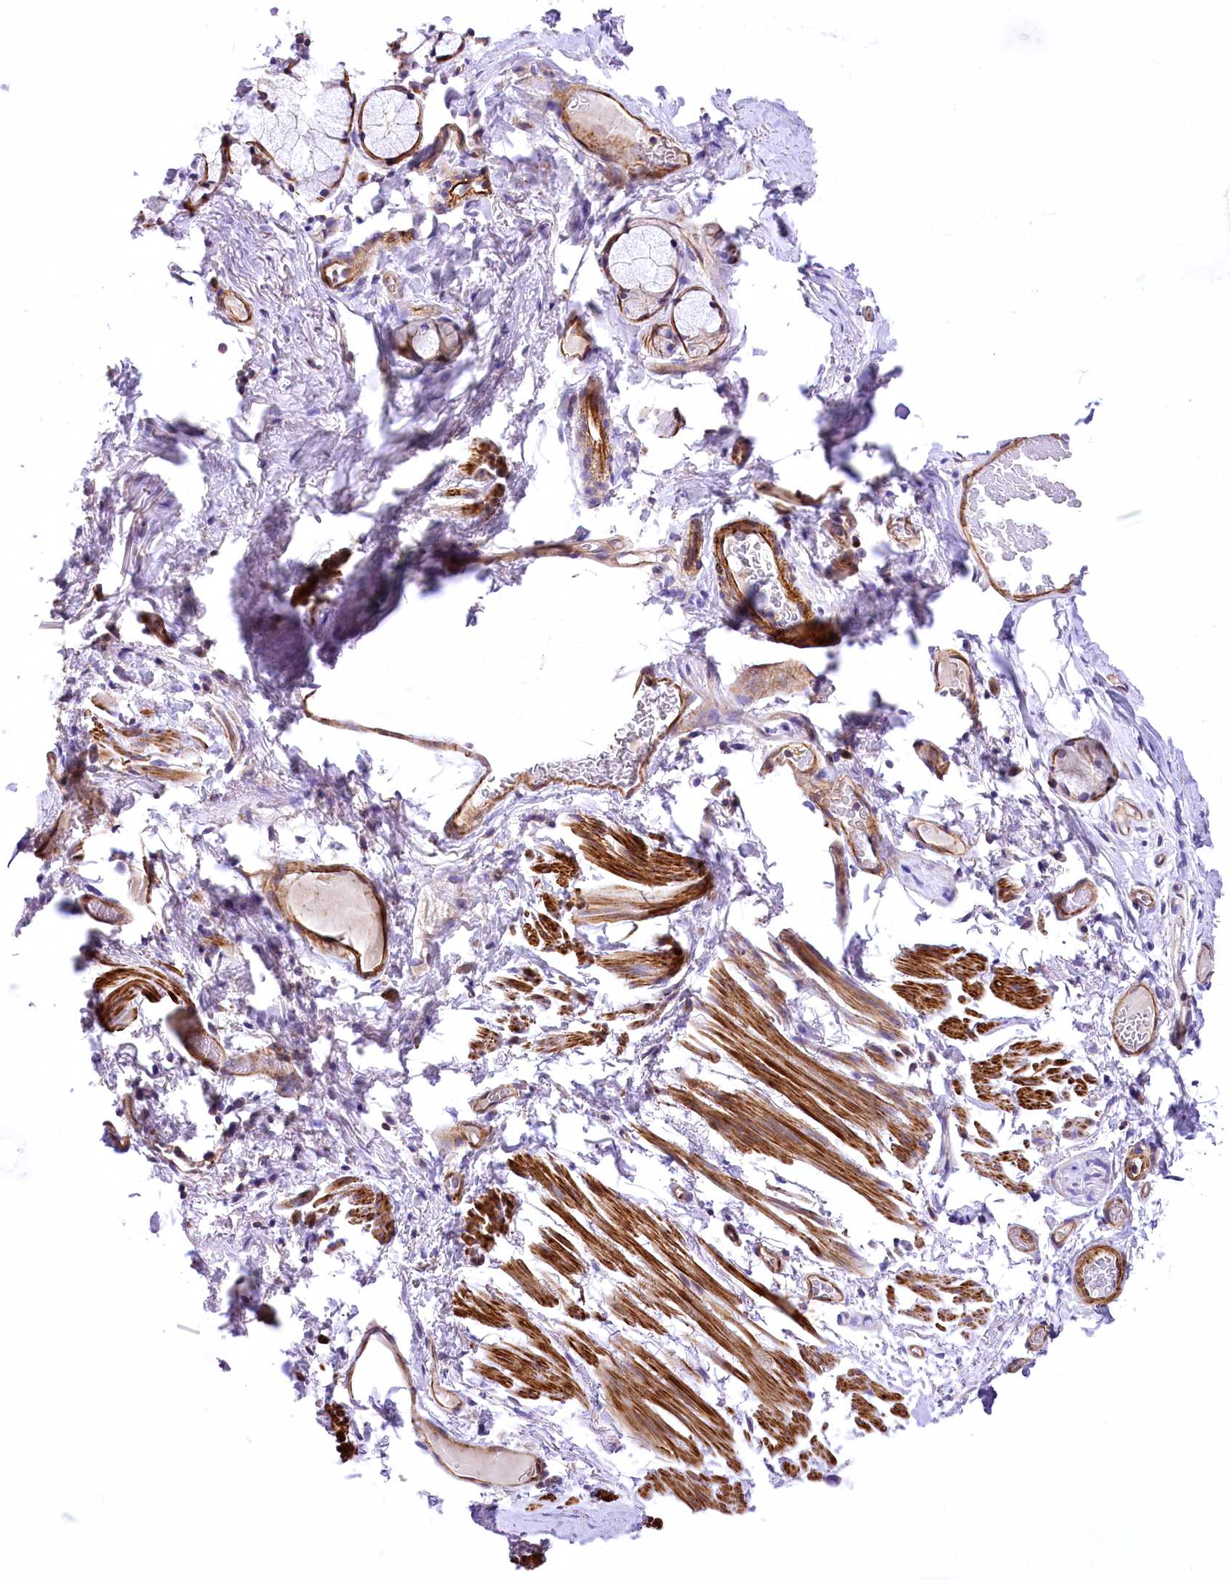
{"staining": {"intensity": "negative", "quantity": "none", "location": "none"}, "tissue": "adipose tissue", "cell_type": "Adipocytes", "image_type": "normal", "snomed": [{"axis": "morphology", "description": "Normal tissue, NOS"}, {"axis": "topography", "description": "Cartilage tissue"}, {"axis": "topography", "description": "Bronchus"}], "caption": "DAB immunohistochemical staining of unremarkable human adipose tissue exhibits no significant expression in adipocytes. The staining was performed using DAB to visualize the protein expression in brown, while the nuclei were stained in blue with hematoxylin (Magnification: 20x).", "gene": "DPP3", "patient": {"sex": "female", "age": 73}}